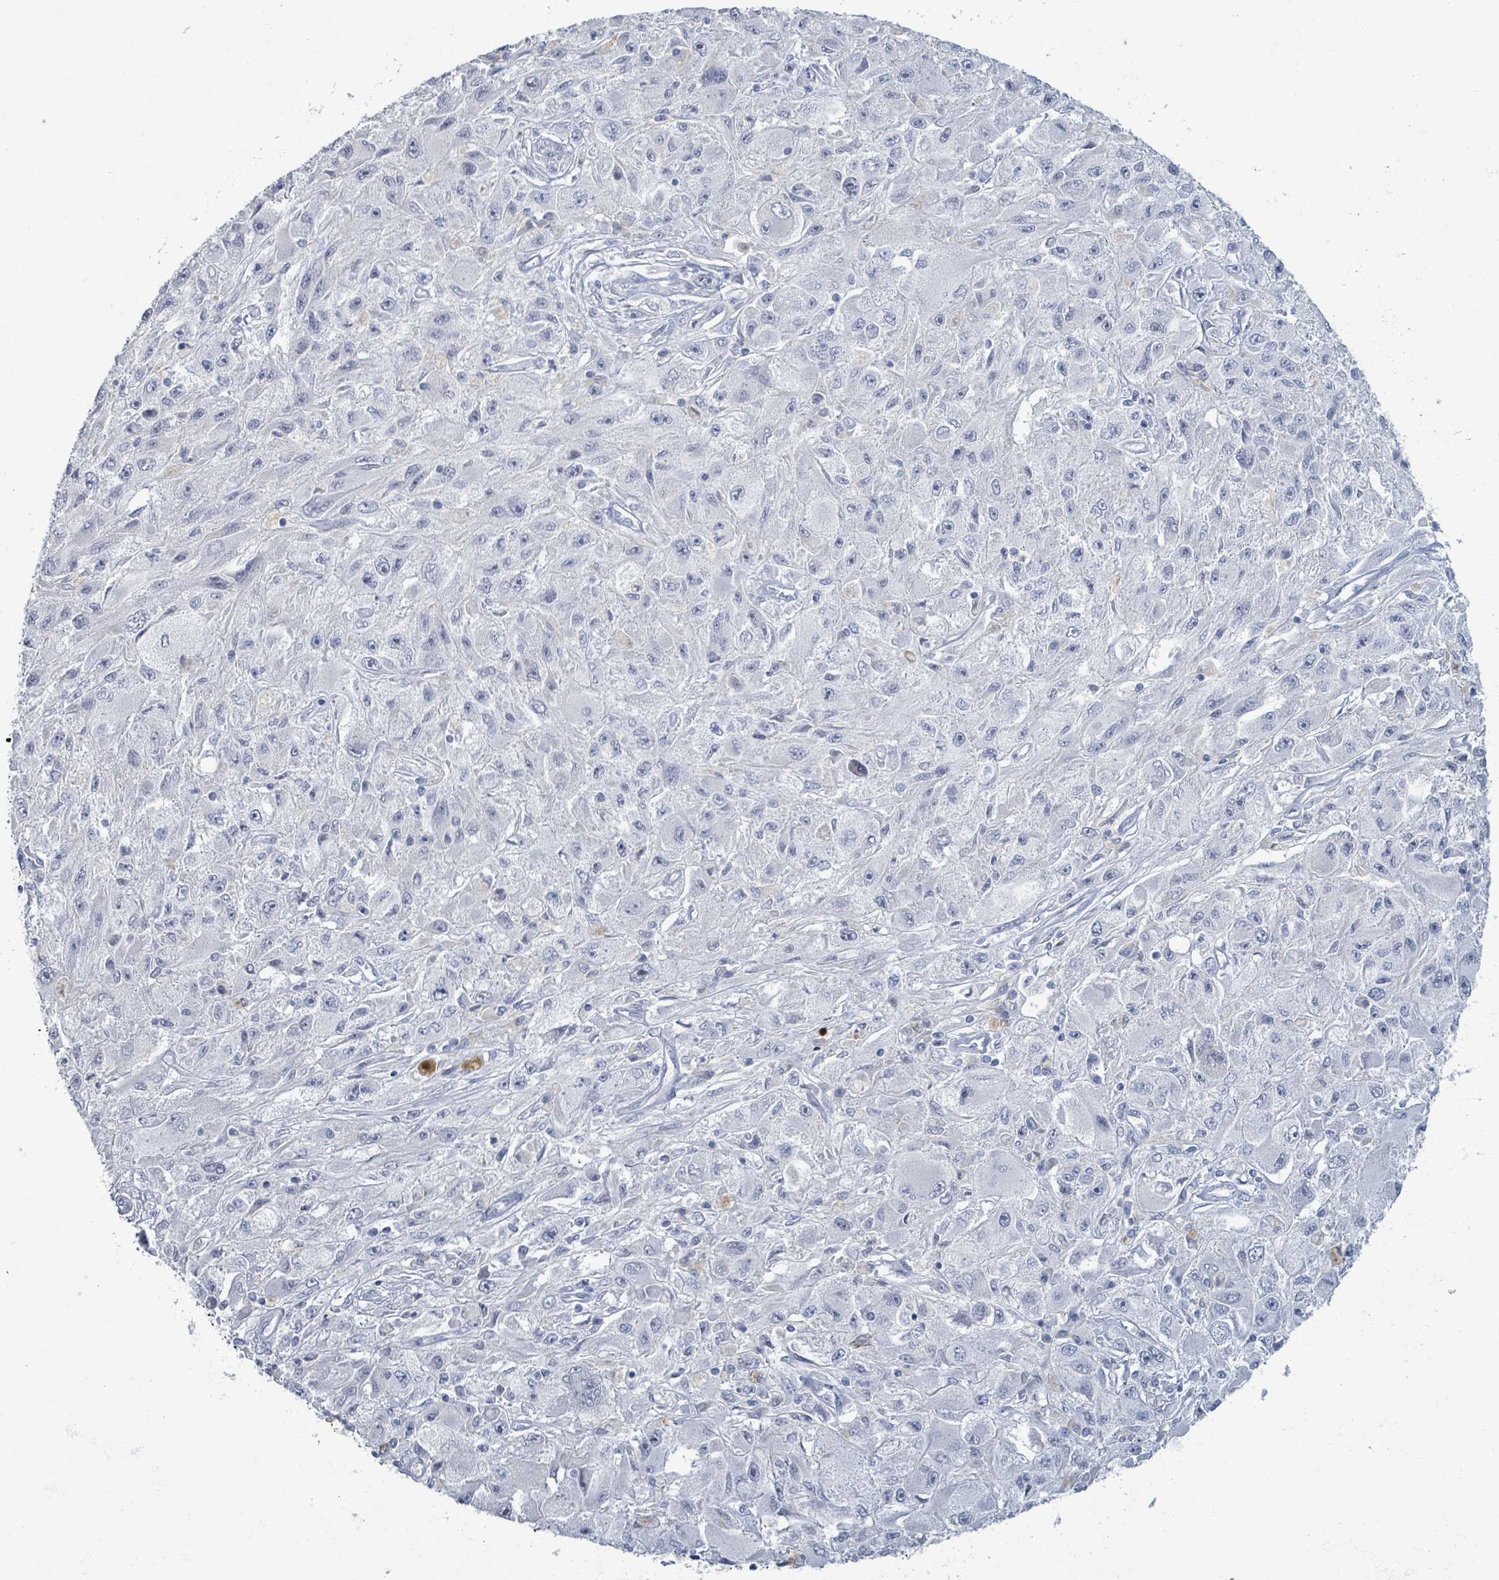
{"staining": {"intensity": "negative", "quantity": "none", "location": "none"}, "tissue": "melanoma", "cell_type": "Tumor cells", "image_type": "cancer", "snomed": [{"axis": "morphology", "description": "Malignant melanoma, Metastatic site"}, {"axis": "topography", "description": "Skin"}], "caption": "Immunohistochemistry (IHC) image of human malignant melanoma (metastatic site) stained for a protein (brown), which displays no staining in tumor cells. (Stains: DAB (3,3'-diaminobenzidine) immunohistochemistry with hematoxylin counter stain, Microscopy: brightfield microscopy at high magnification).", "gene": "TAS2R1", "patient": {"sex": "male", "age": 53}}